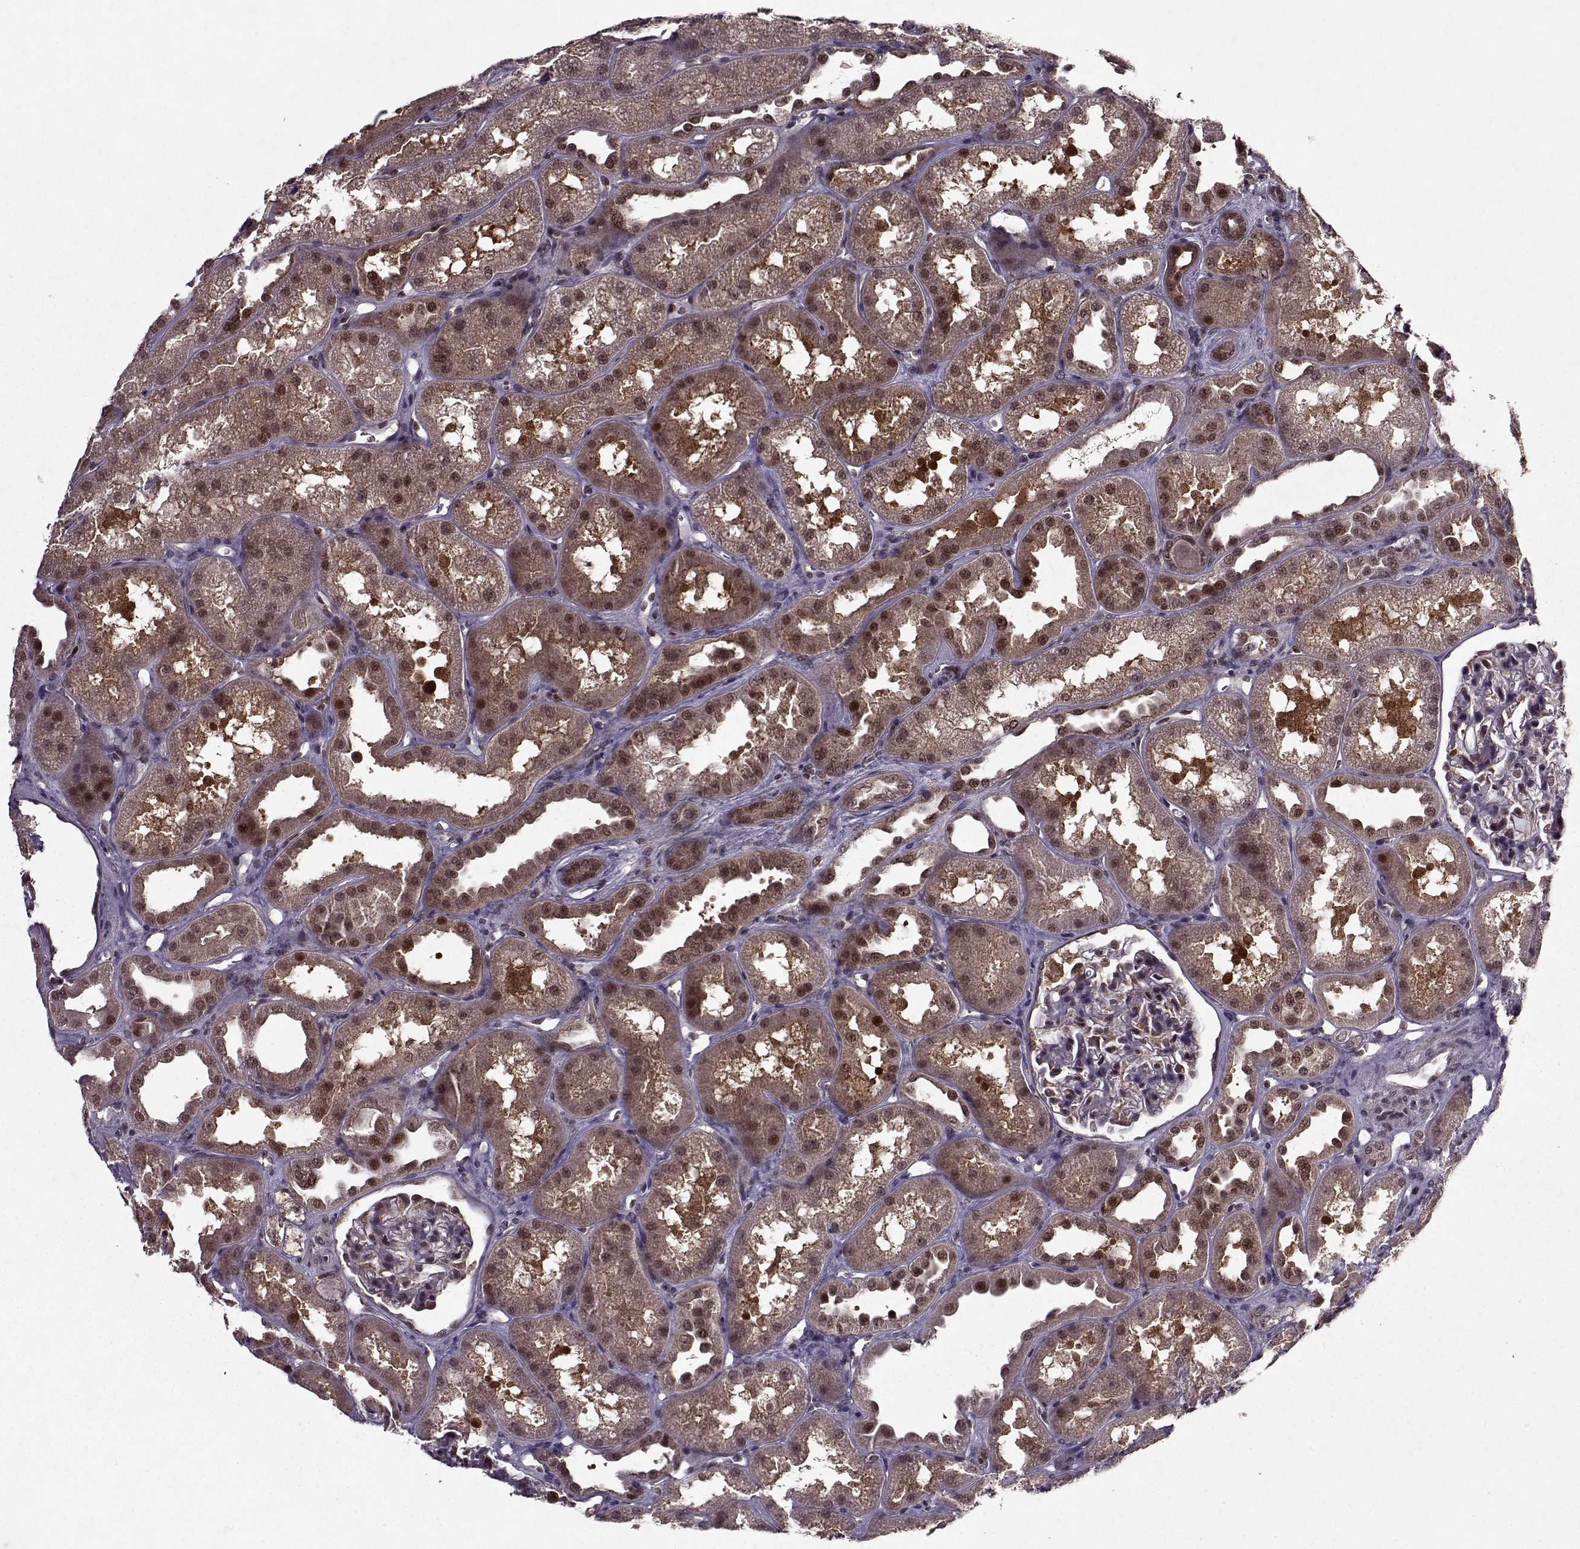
{"staining": {"intensity": "weak", "quantity": "25%-75%", "location": "cytoplasmic/membranous,nuclear"}, "tissue": "kidney", "cell_type": "Cells in glomeruli", "image_type": "normal", "snomed": [{"axis": "morphology", "description": "Normal tissue, NOS"}, {"axis": "topography", "description": "Kidney"}], "caption": "Immunohistochemistry (IHC) (DAB) staining of benign human kidney reveals weak cytoplasmic/membranous,nuclear protein staining in approximately 25%-75% of cells in glomeruli.", "gene": "PSMA7", "patient": {"sex": "male", "age": 61}}